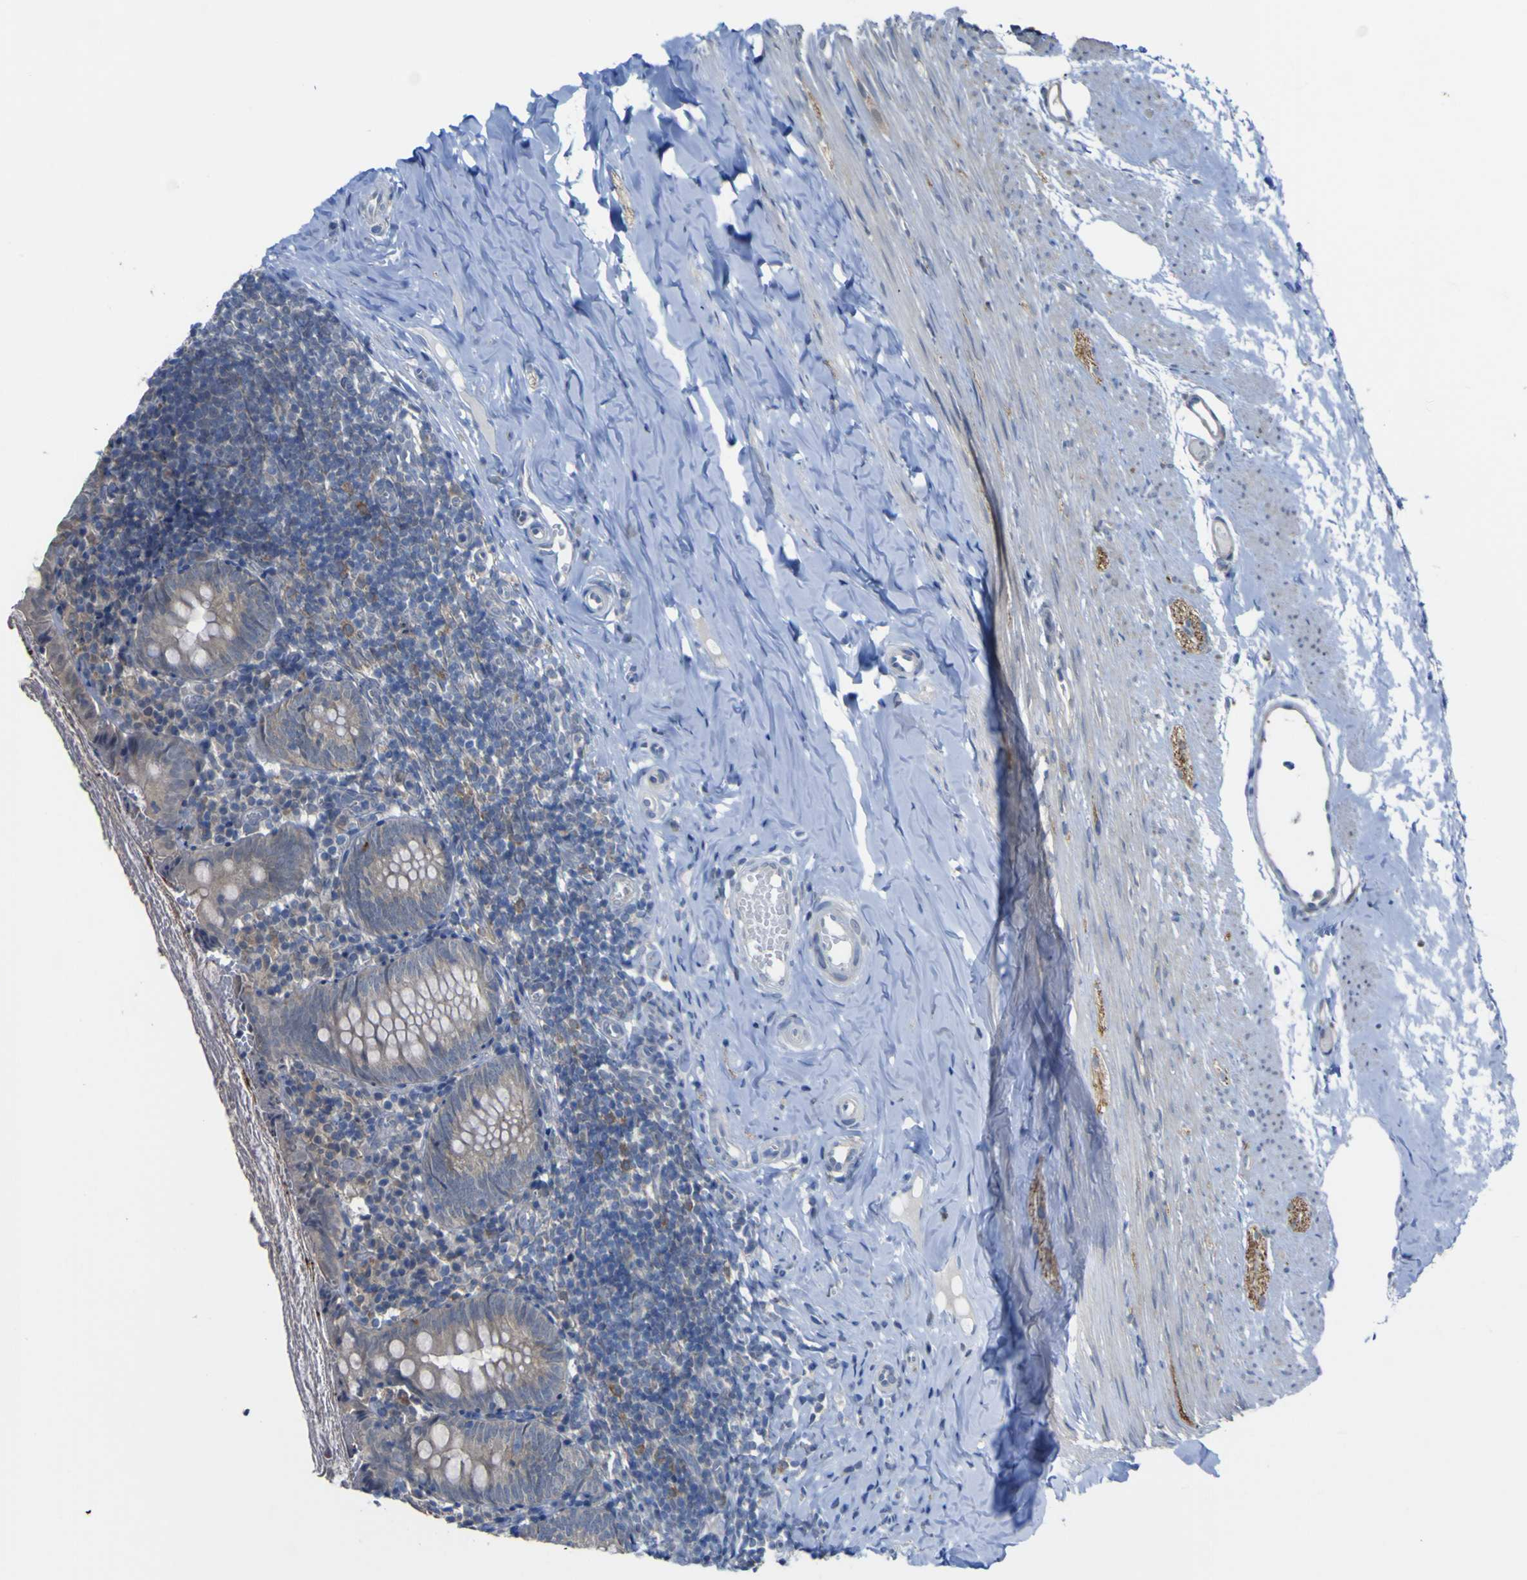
{"staining": {"intensity": "negative", "quantity": "none", "location": "none"}, "tissue": "appendix", "cell_type": "Glandular cells", "image_type": "normal", "snomed": [{"axis": "morphology", "description": "Normal tissue, NOS"}, {"axis": "topography", "description": "Appendix"}], "caption": "Immunohistochemistry of unremarkable appendix shows no positivity in glandular cells.", "gene": "TNFRSF11A", "patient": {"sex": "female", "age": 10}}